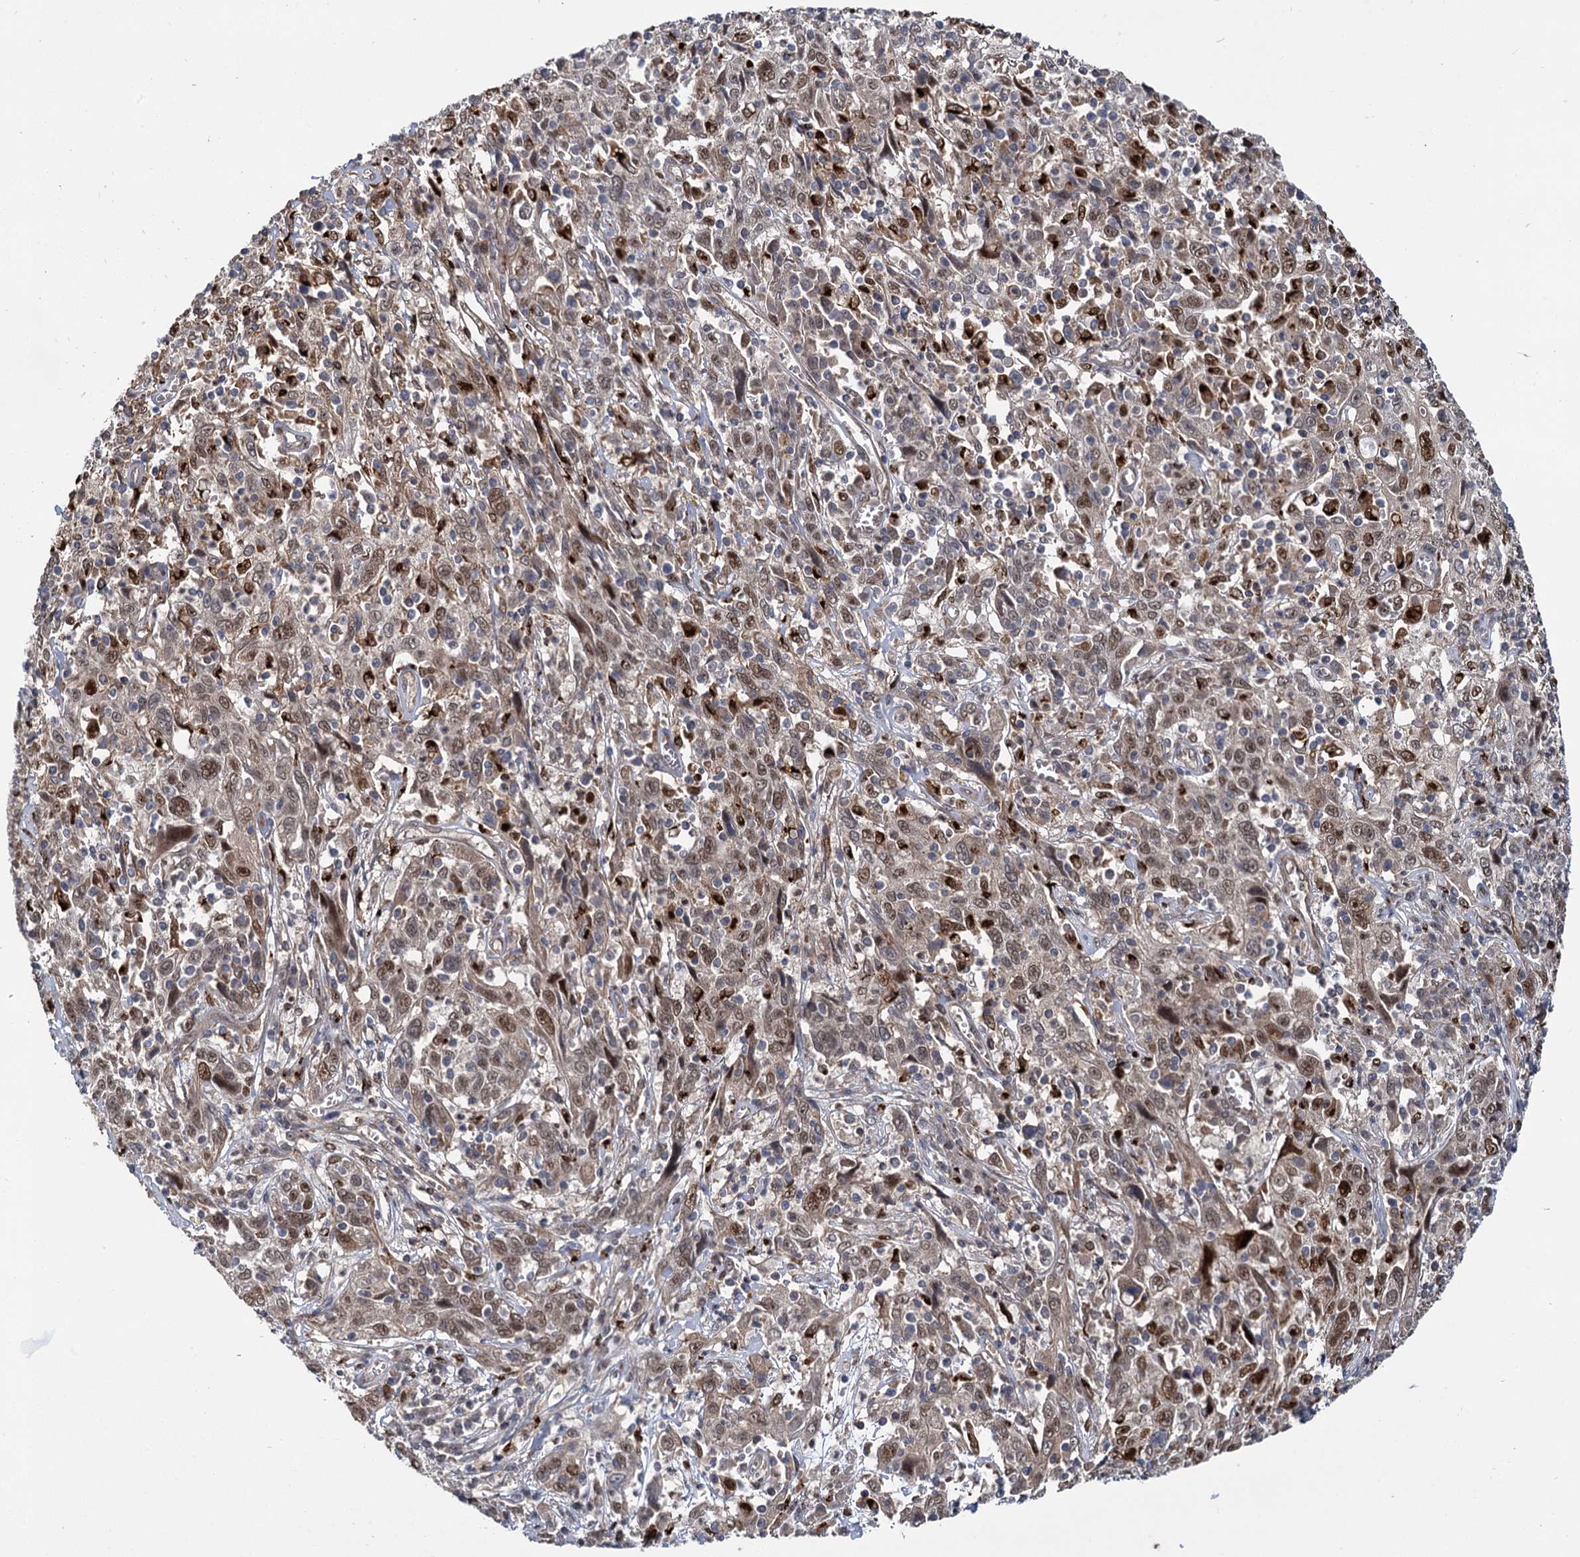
{"staining": {"intensity": "moderate", "quantity": ">75%", "location": "nuclear"}, "tissue": "cervical cancer", "cell_type": "Tumor cells", "image_type": "cancer", "snomed": [{"axis": "morphology", "description": "Squamous cell carcinoma, NOS"}, {"axis": "topography", "description": "Cervix"}], "caption": "A brown stain labels moderate nuclear expression of a protein in human cervical cancer (squamous cell carcinoma) tumor cells. The protein of interest is shown in brown color, while the nuclei are stained blue.", "gene": "GAL3ST4", "patient": {"sex": "female", "age": 46}}